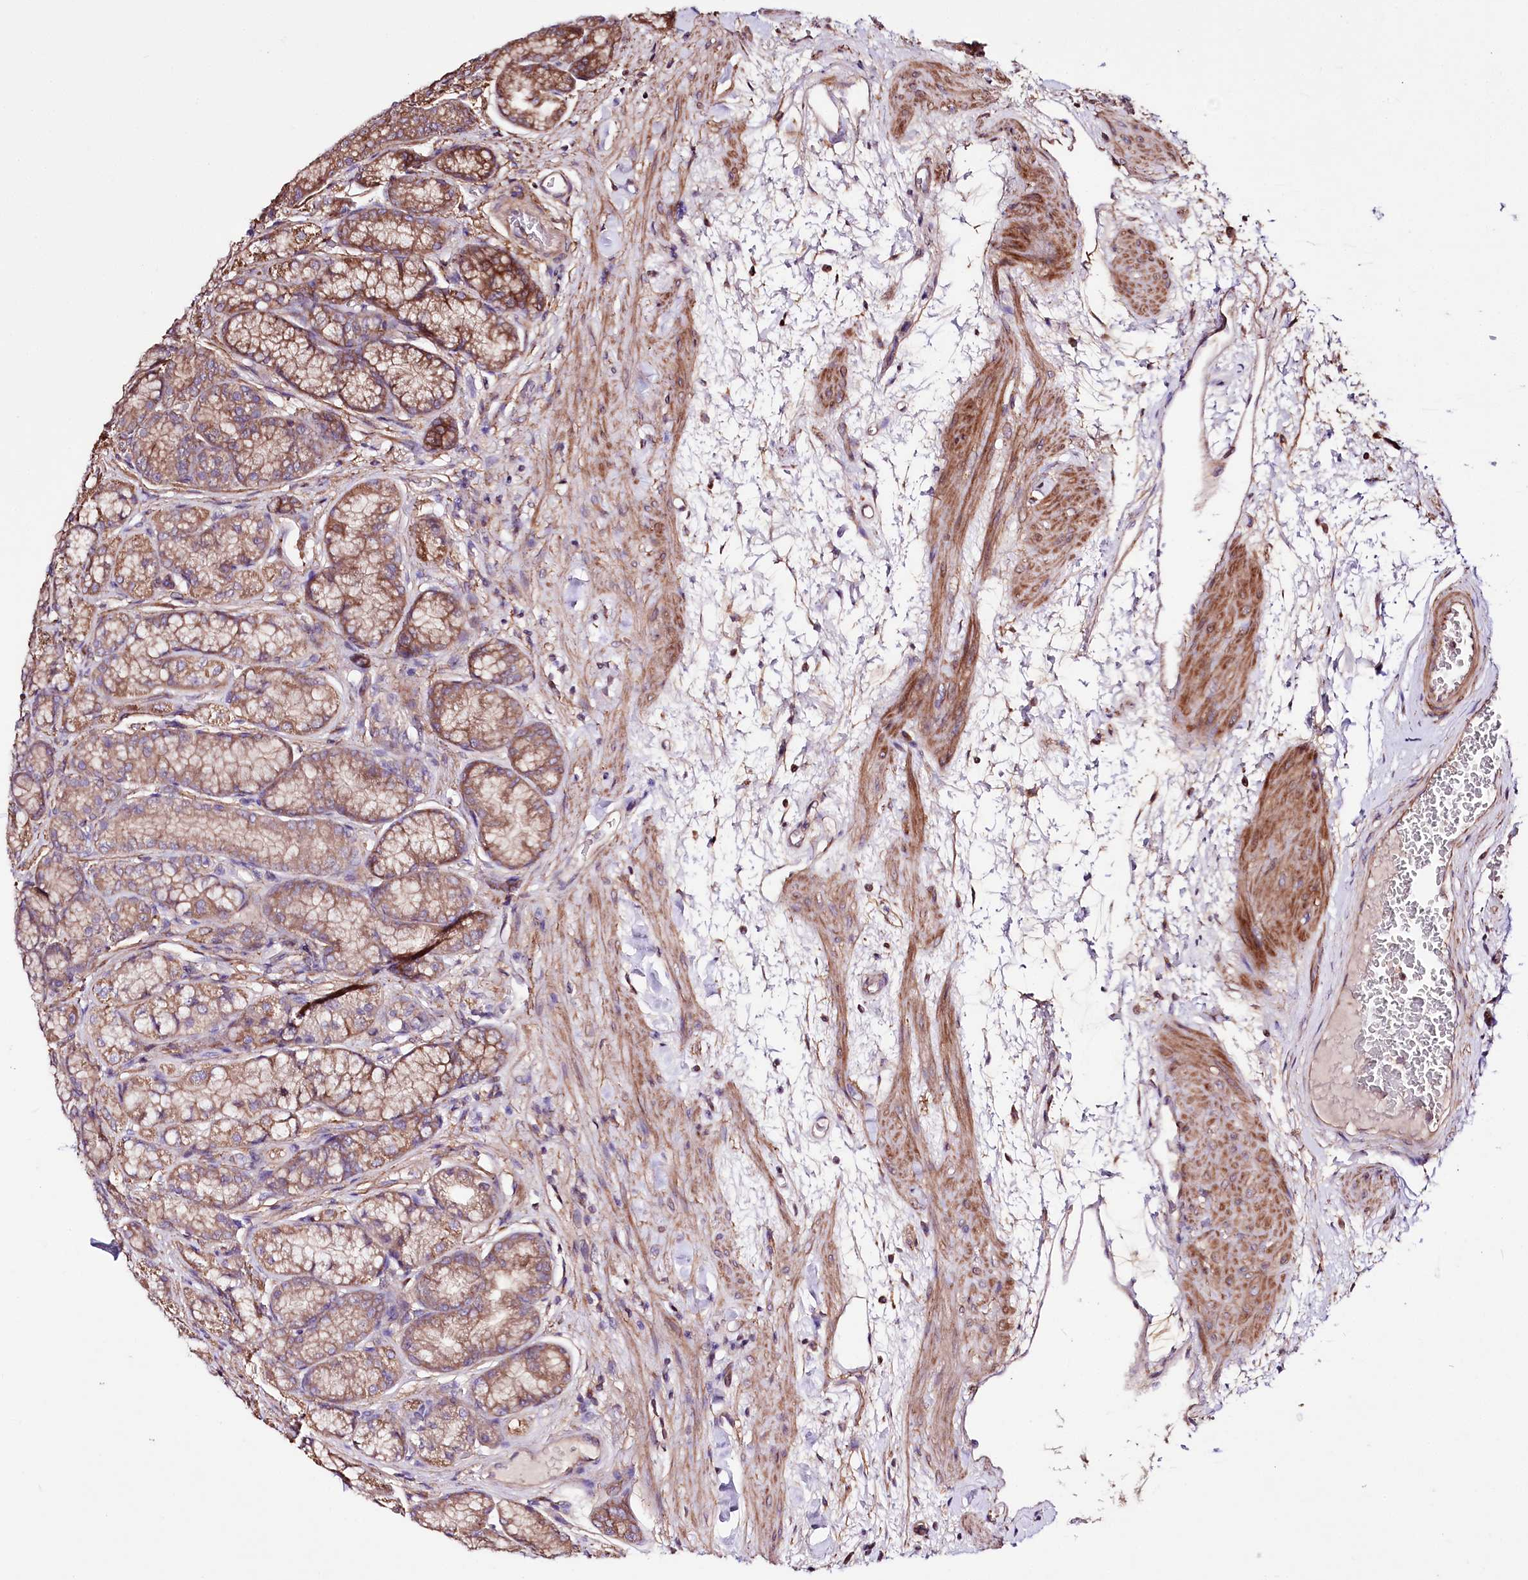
{"staining": {"intensity": "moderate", "quantity": "25%-75%", "location": "cytoplasmic/membranous"}, "tissue": "stomach", "cell_type": "Glandular cells", "image_type": "normal", "snomed": [{"axis": "morphology", "description": "Normal tissue, NOS"}, {"axis": "morphology", "description": "Adenocarcinoma, NOS"}, {"axis": "morphology", "description": "Adenocarcinoma, High grade"}, {"axis": "topography", "description": "Stomach, upper"}, {"axis": "topography", "description": "Stomach"}], "caption": "Immunohistochemistry (DAB) staining of normal human stomach exhibits moderate cytoplasmic/membranous protein staining in approximately 25%-75% of glandular cells.", "gene": "WWC1", "patient": {"sex": "female", "age": 65}}